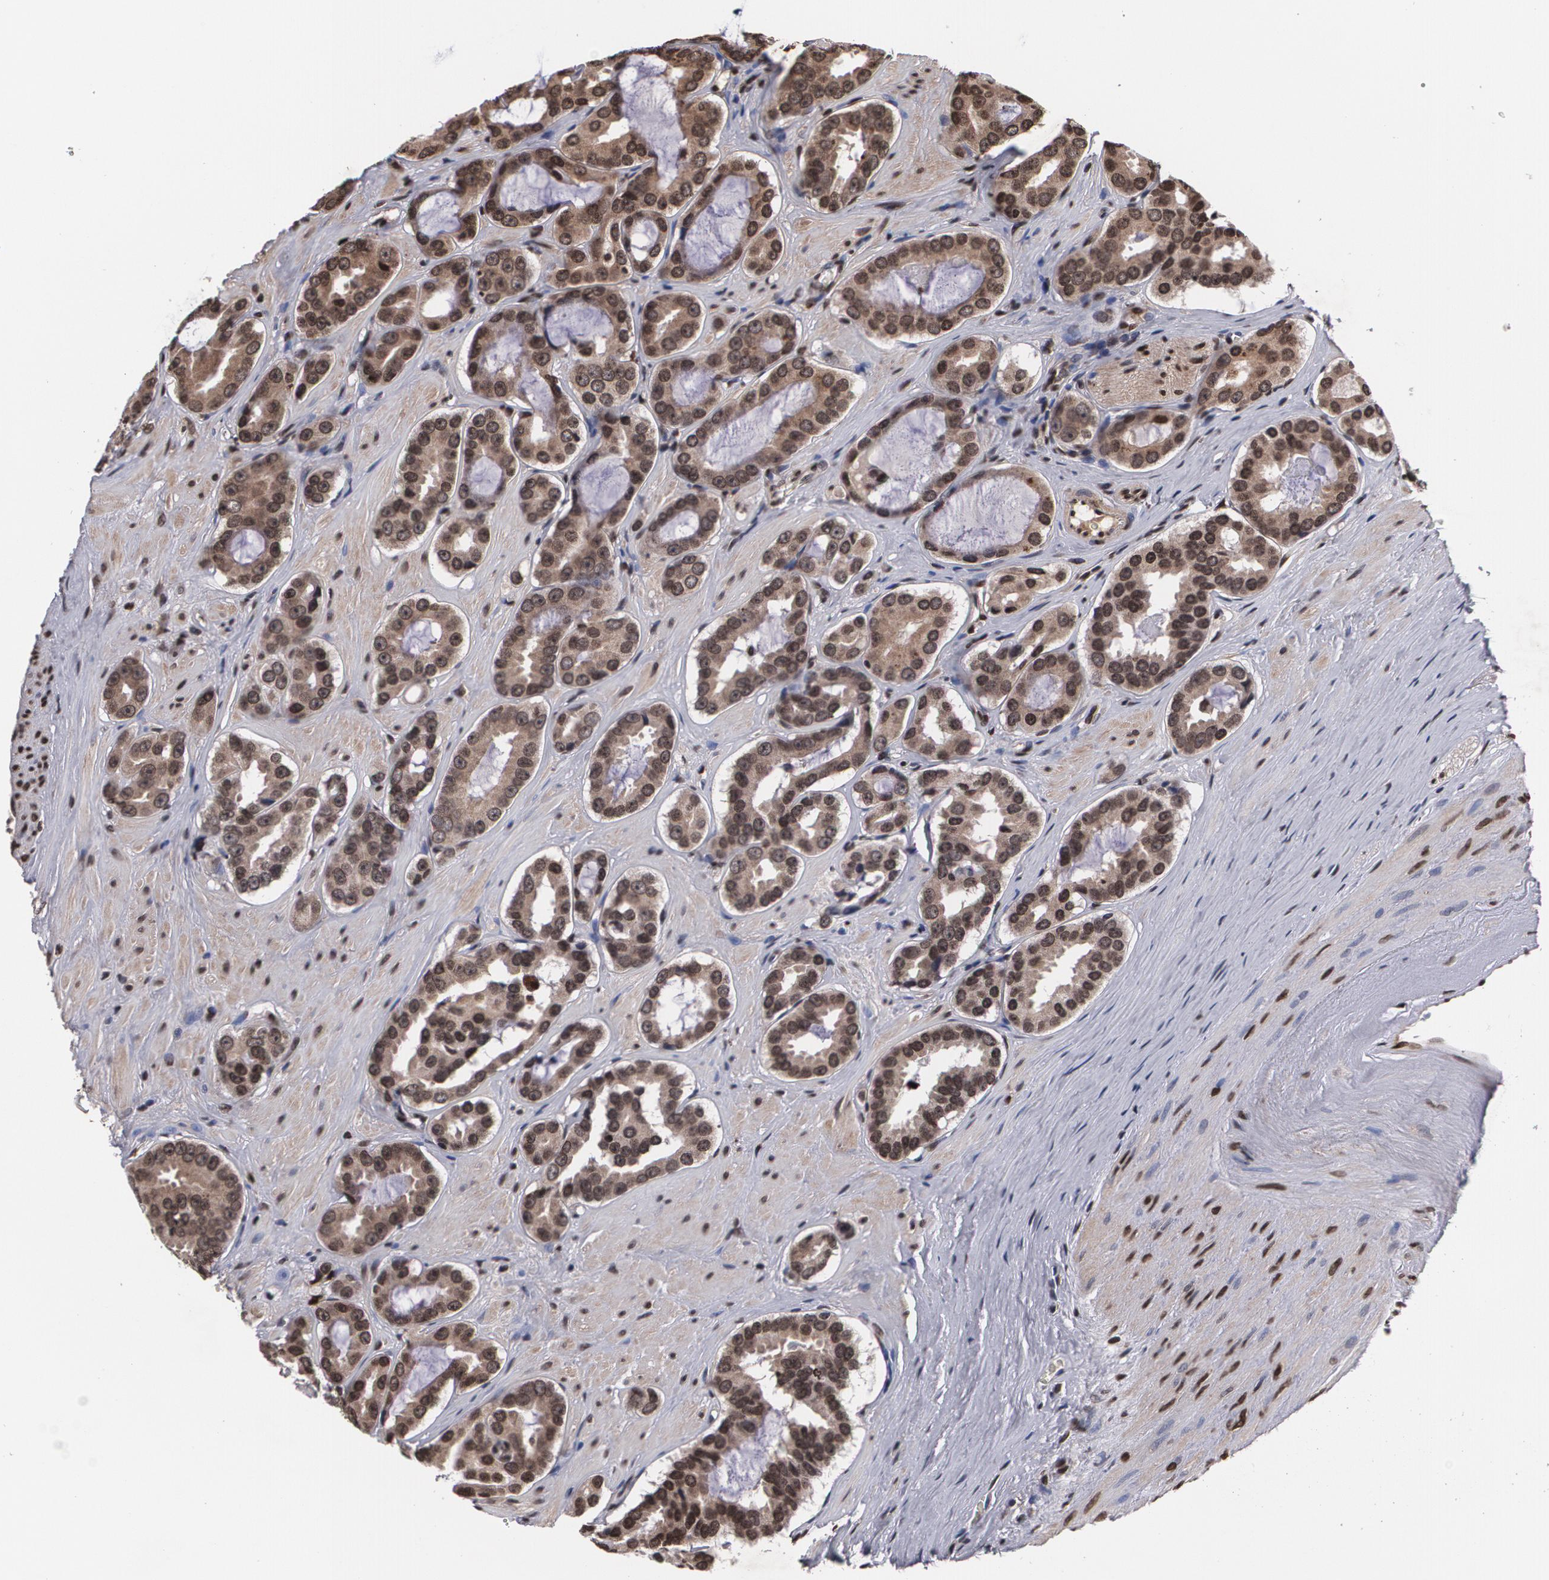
{"staining": {"intensity": "strong", "quantity": ">75%", "location": "cytoplasmic/membranous,nuclear"}, "tissue": "prostate cancer", "cell_type": "Tumor cells", "image_type": "cancer", "snomed": [{"axis": "morphology", "description": "Adenocarcinoma, Low grade"}, {"axis": "topography", "description": "Prostate"}], "caption": "This image shows prostate cancer stained with IHC to label a protein in brown. The cytoplasmic/membranous and nuclear of tumor cells show strong positivity for the protein. Nuclei are counter-stained blue.", "gene": "MVP", "patient": {"sex": "male", "age": 59}}